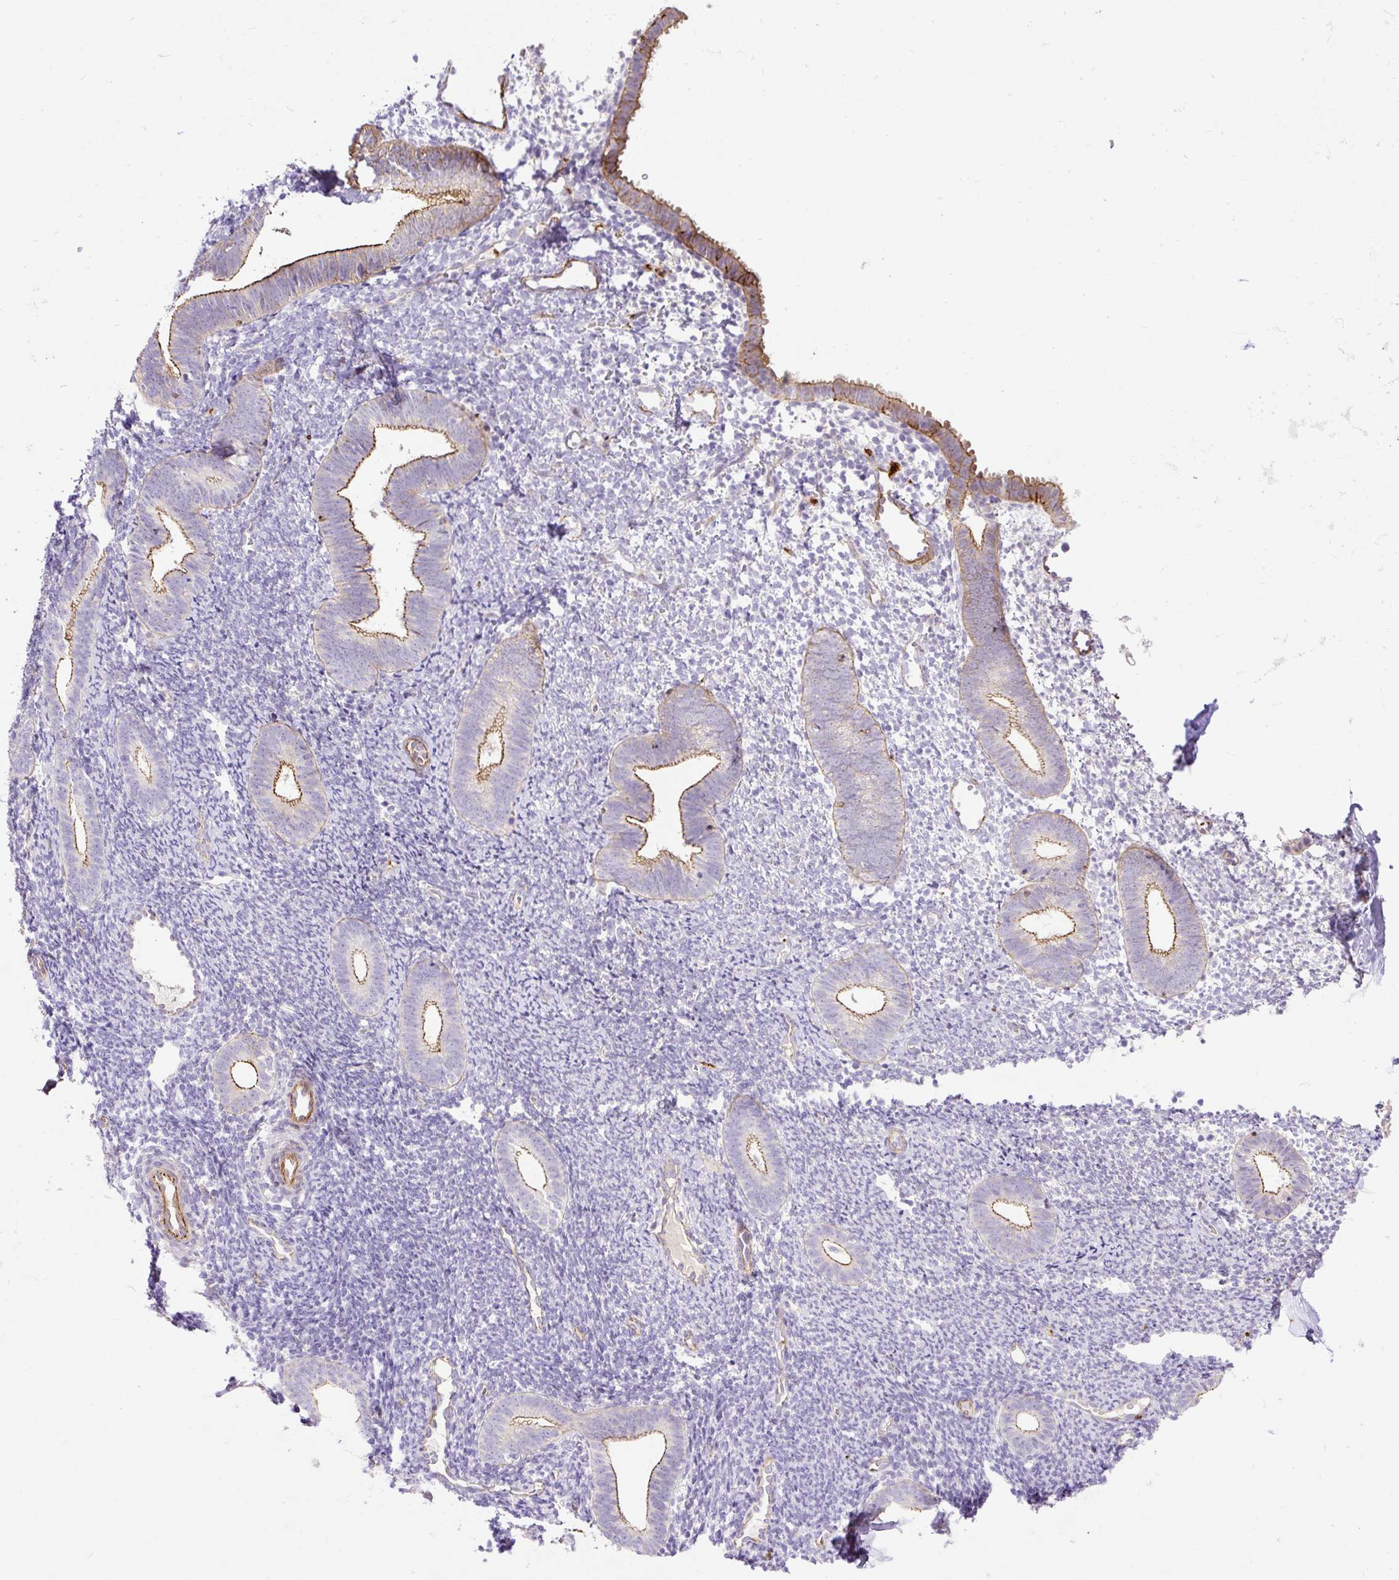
{"staining": {"intensity": "negative", "quantity": "none", "location": "none"}, "tissue": "endometrium", "cell_type": "Cells in endometrial stroma", "image_type": "normal", "snomed": [{"axis": "morphology", "description": "Normal tissue, NOS"}, {"axis": "topography", "description": "Endometrium"}], "caption": "A high-resolution micrograph shows immunohistochemistry staining of normal endometrium, which demonstrates no significant staining in cells in endometrial stroma. The staining was performed using DAB (3,3'-diaminobenzidine) to visualize the protein expression in brown, while the nuclei were stained in blue with hematoxylin (Magnification: 20x).", "gene": "MAGEB16", "patient": {"sex": "female", "age": 39}}